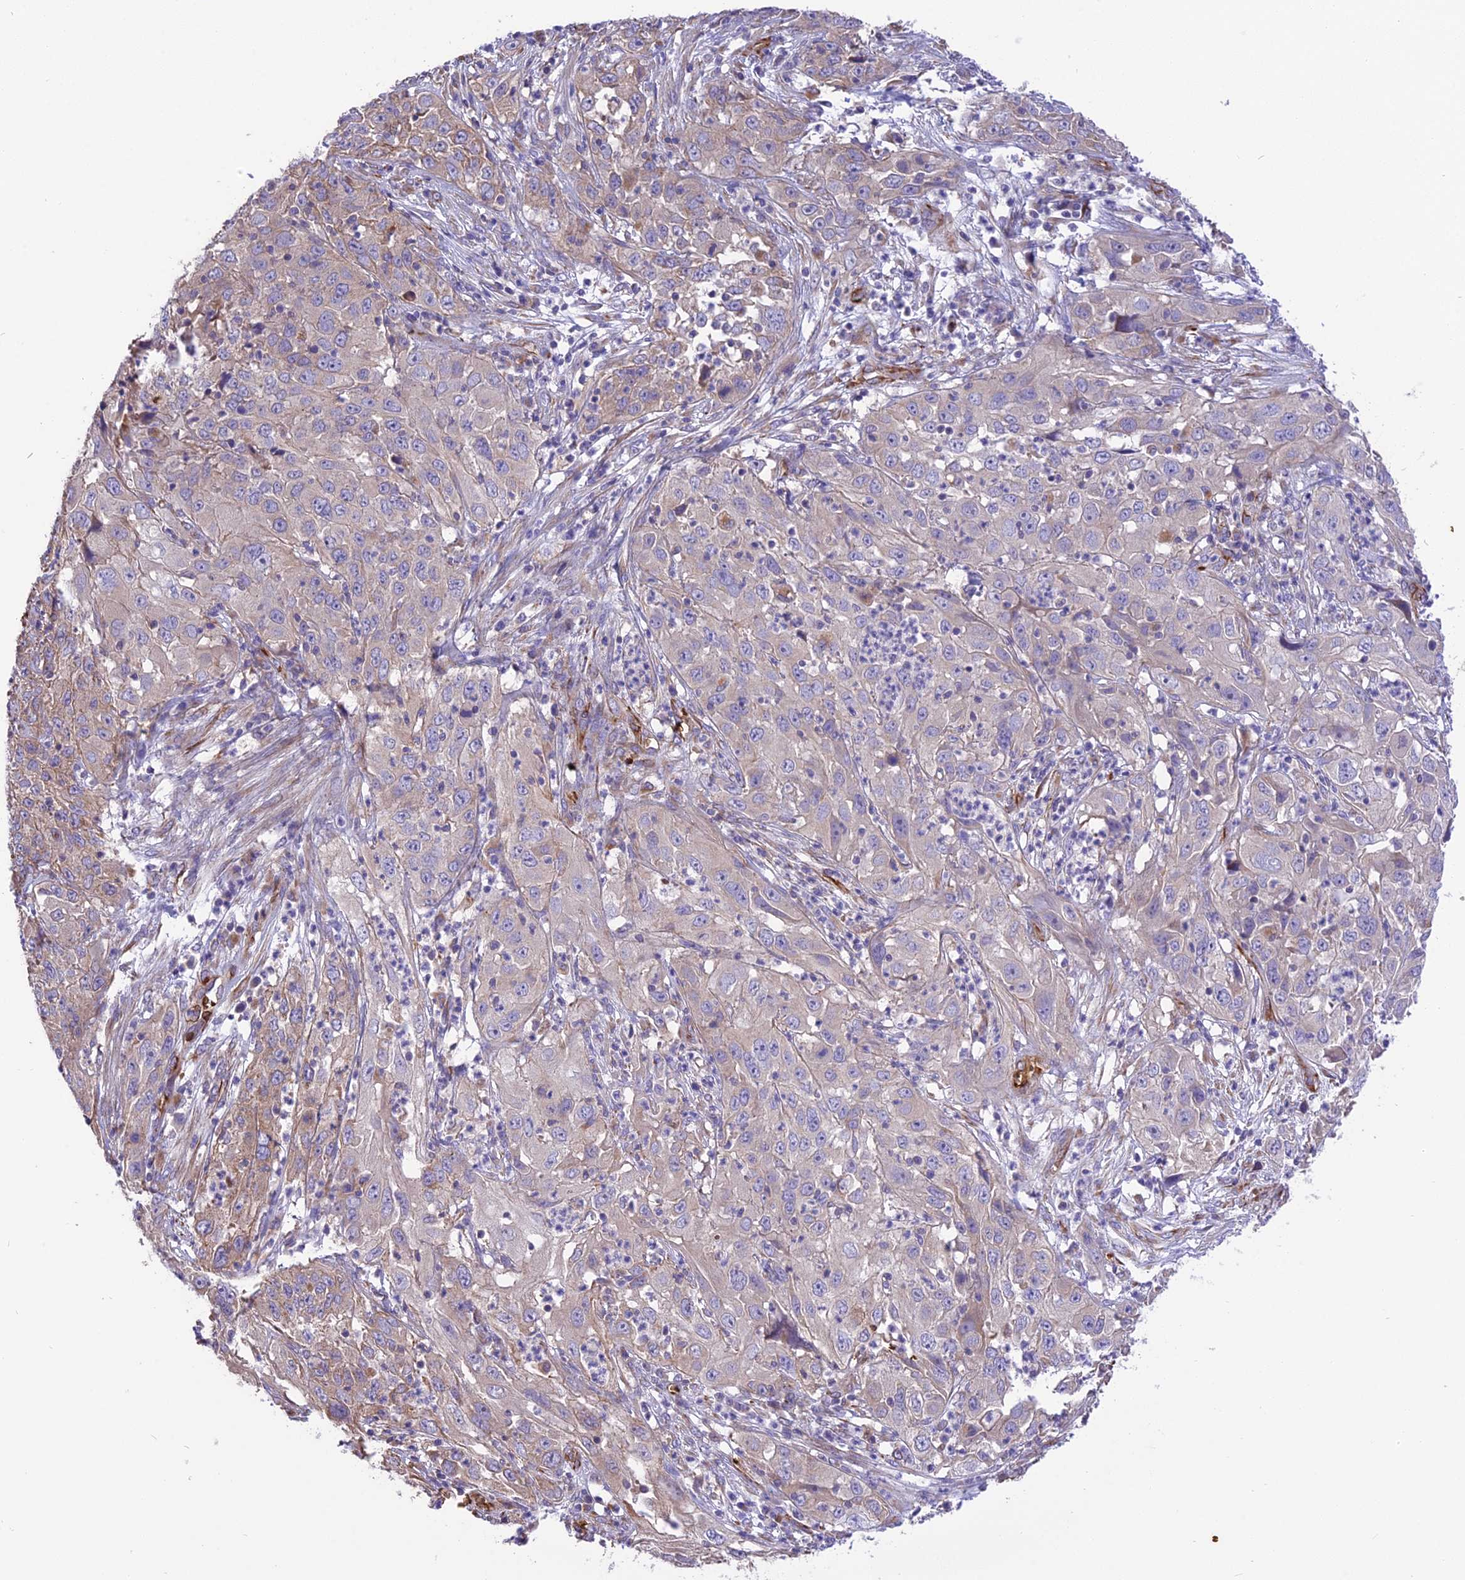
{"staining": {"intensity": "negative", "quantity": "none", "location": "none"}, "tissue": "cervical cancer", "cell_type": "Tumor cells", "image_type": "cancer", "snomed": [{"axis": "morphology", "description": "Squamous cell carcinoma, NOS"}, {"axis": "topography", "description": "Cervix"}], "caption": "Immunohistochemical staining of human cervical cancer shows no significant staining in tumor cells.", "gene": "TTC4", "patient": {"sex": "female", "age": 32}}